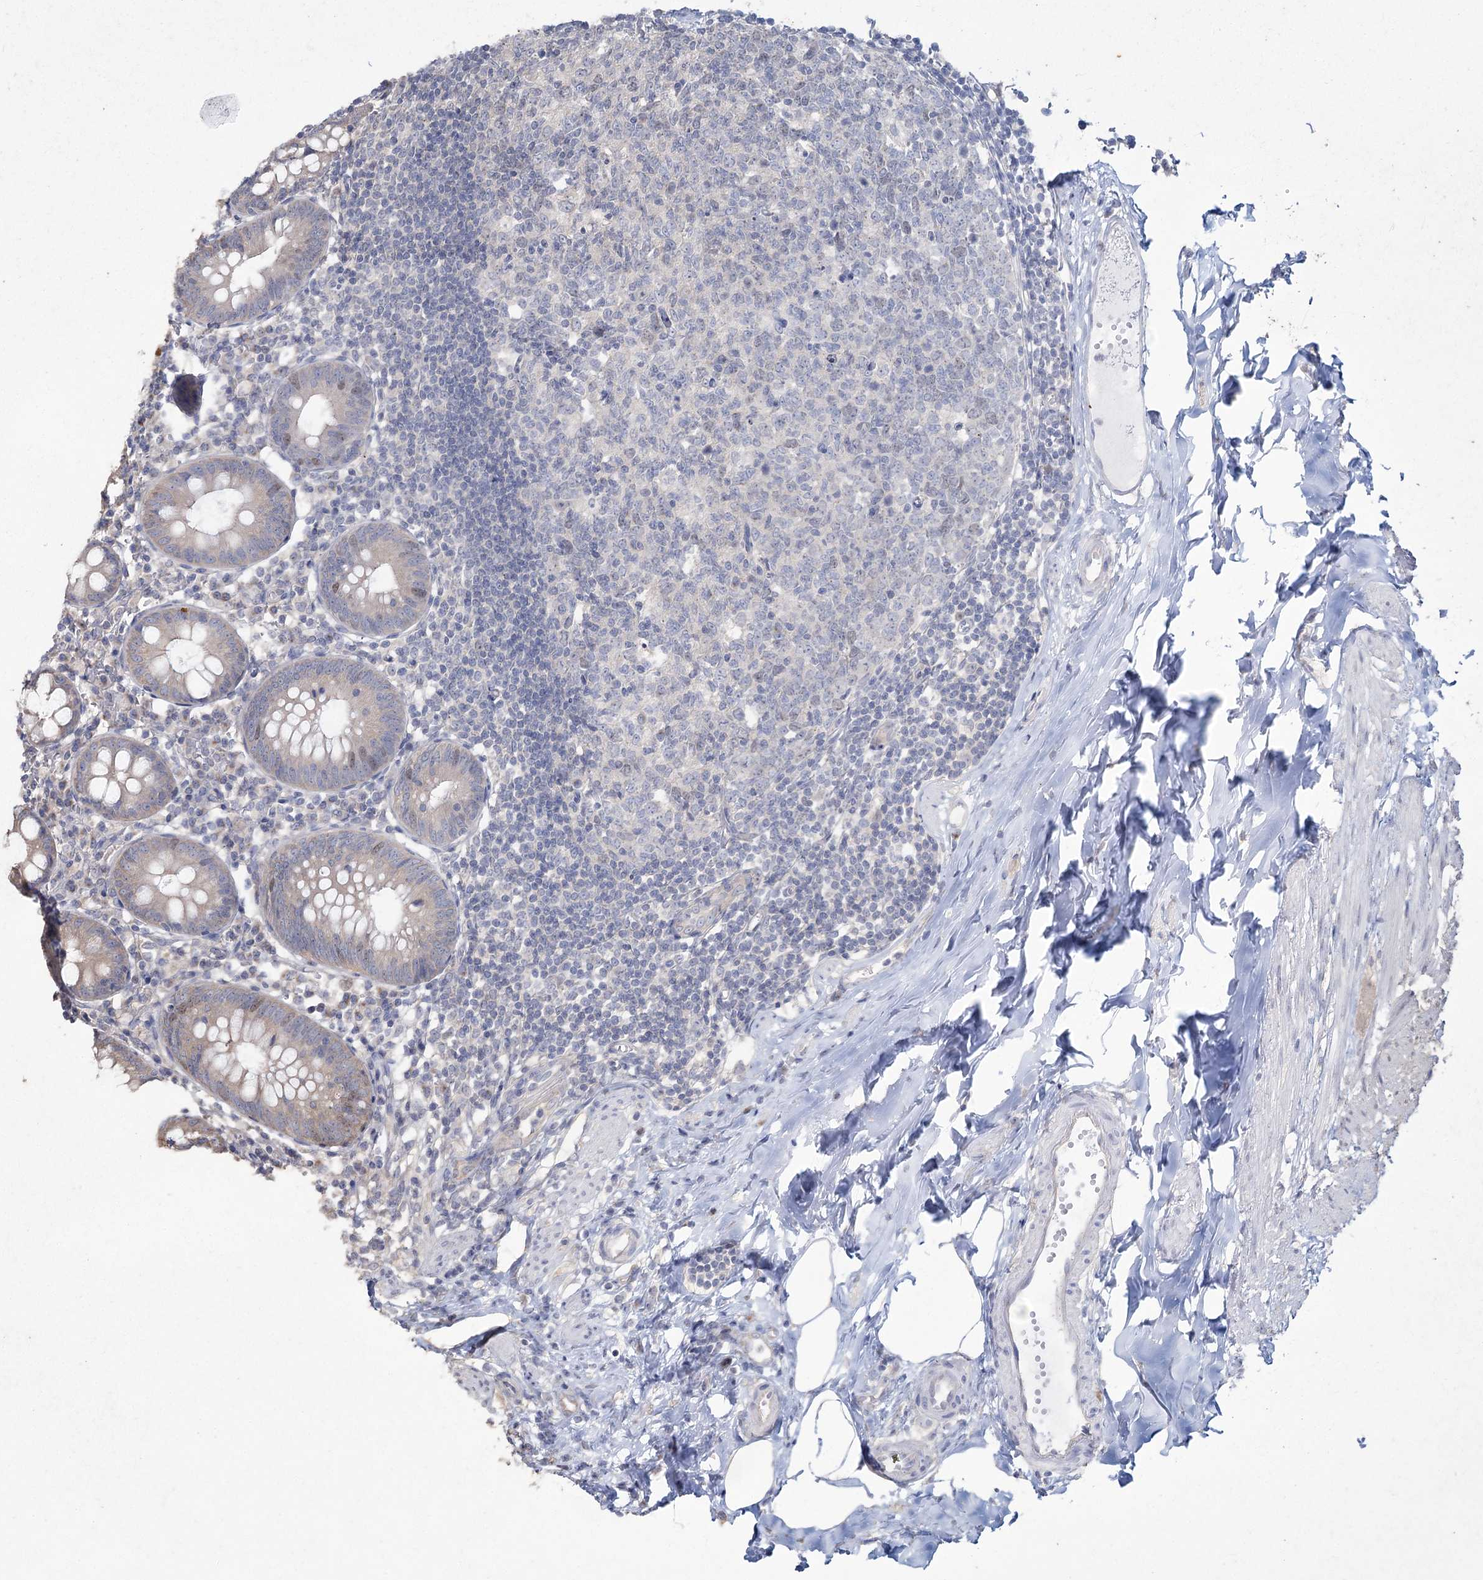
{"staining": {"intensity": "weak", "quantity": "<25%", "location": "nuclear"}, "tissue": "appendix", "cell_type": "Glandular cells", "image_type": "normal", "snomed": [{"axis": "morphology", "description": "Normal tissue, NOS"}, {"axis": "topography", "description": "Appendix"}], "caption": "IHC of normal appendix shows no staining in glandular cells.", "gene": "PRC1", "patient": {"sex": "female", "age": 54}}